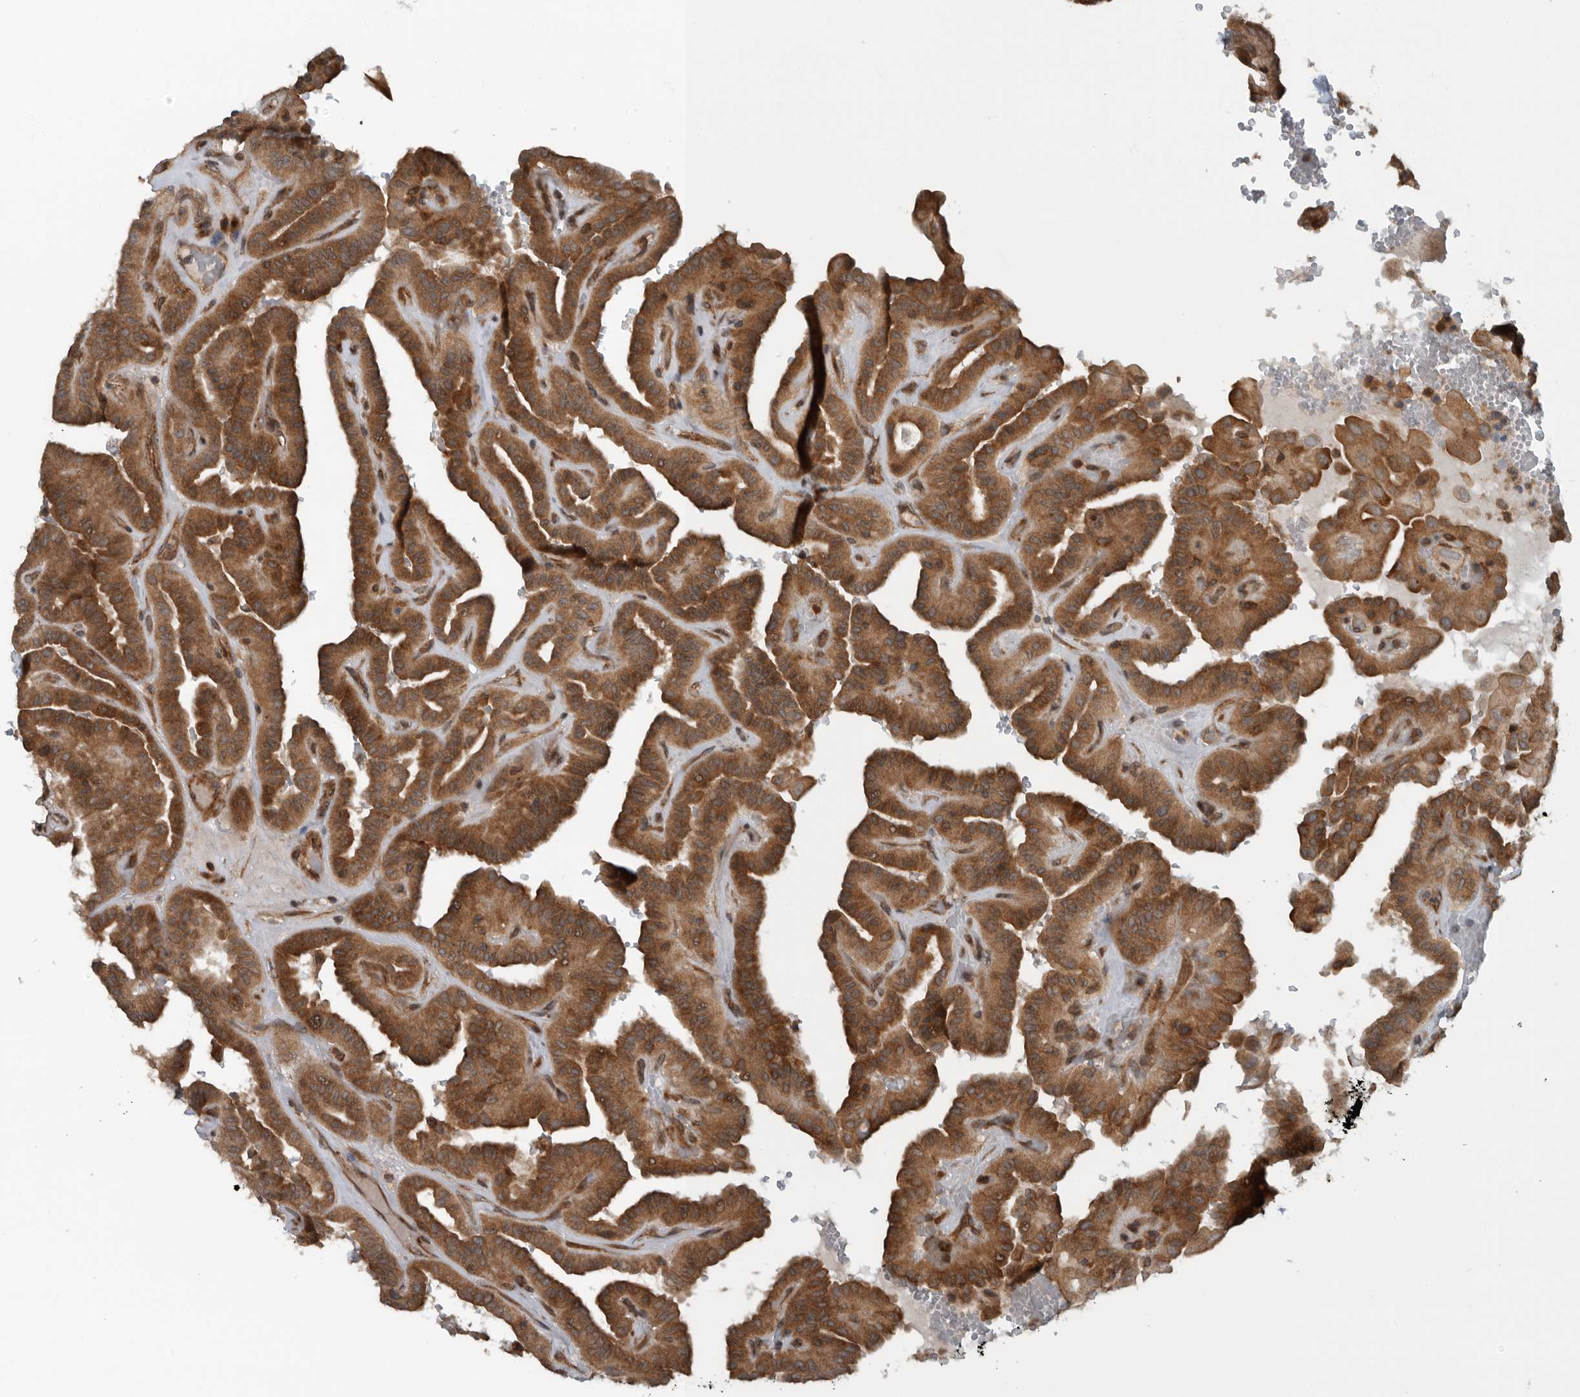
{"staining": {"intensity": "strong", "quantity": ">75%", "location": "cytoplasmic/membranous"}, "tissue": "thyroid cancer", "cell_type": "Tumor cells", "image_type": "cancer", "snomed": [{"axis": "morphology", "description": "Papillary adenocarcinoma, NOS"}, {"axis": "topography", "description": "Thyroid gland"}], "caption": "Protein positivity by immunohistochemistry displays strong cytoplasmic/membranous expression in about >75% of tumor cells in papillary adenocarcinoma (thyroid).", "gene": "AMFR", "patient": {"sex": "male", "age": 77}}